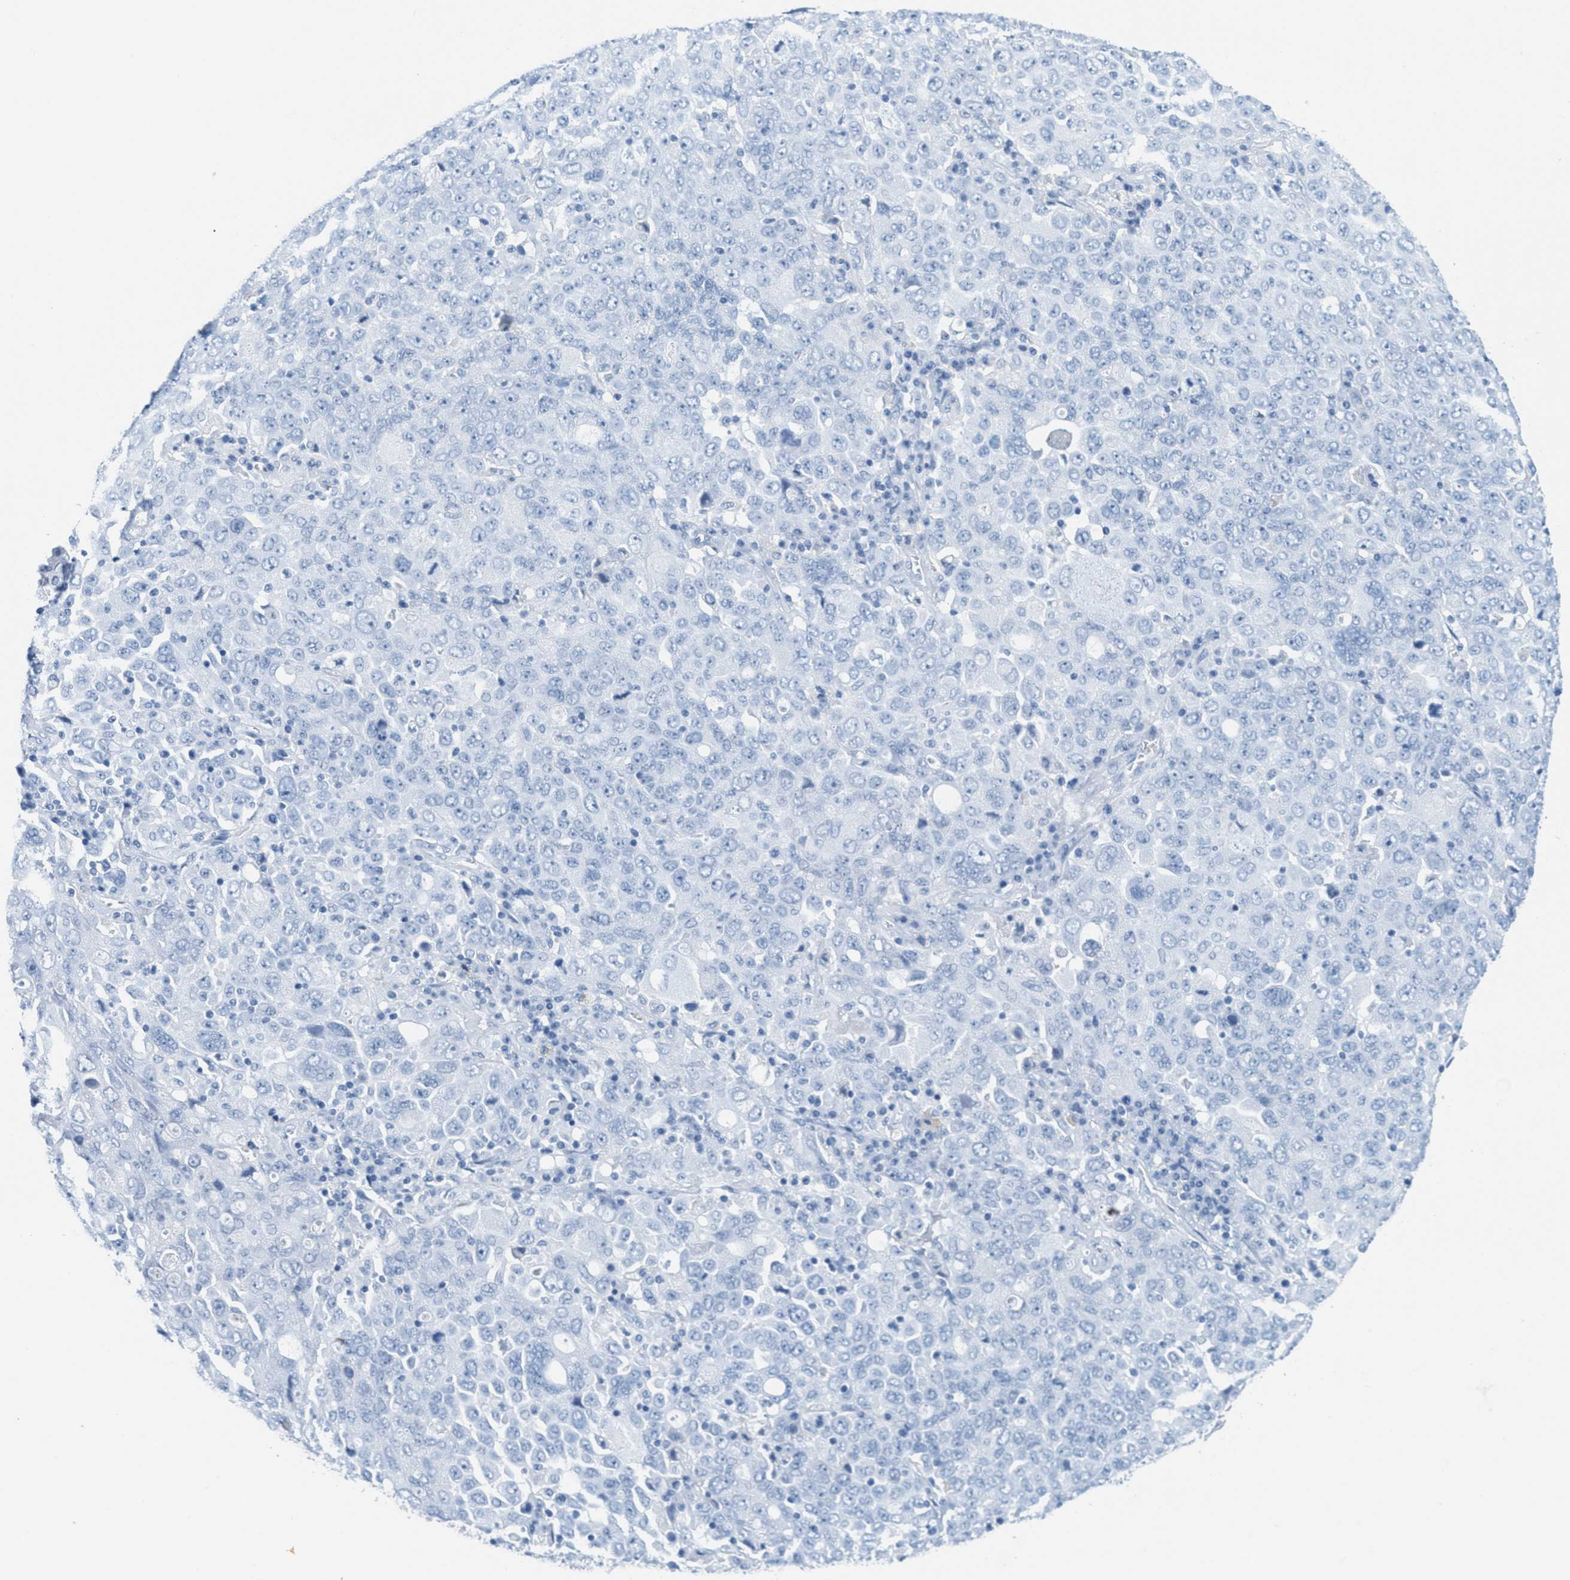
{"staining": {"intensity": "negative", "quantity": "none", "location": "none"}, "tissue": "ovarian cancer", "cell_type": "Tumor cells", "image_type": "cancer", "snomed": [{"axis": "morphology", "description": "Carcinoma, endometroid"}, {"axis": "topography", "description": "Ovary"}], "caption": "A histopathology image of ovarian endometroid carcinoma stained for a protein demonstrates no brown staining in tumor cells.", "gene": "GPM6A", "patient": {"sex": "female", "age": 62}}